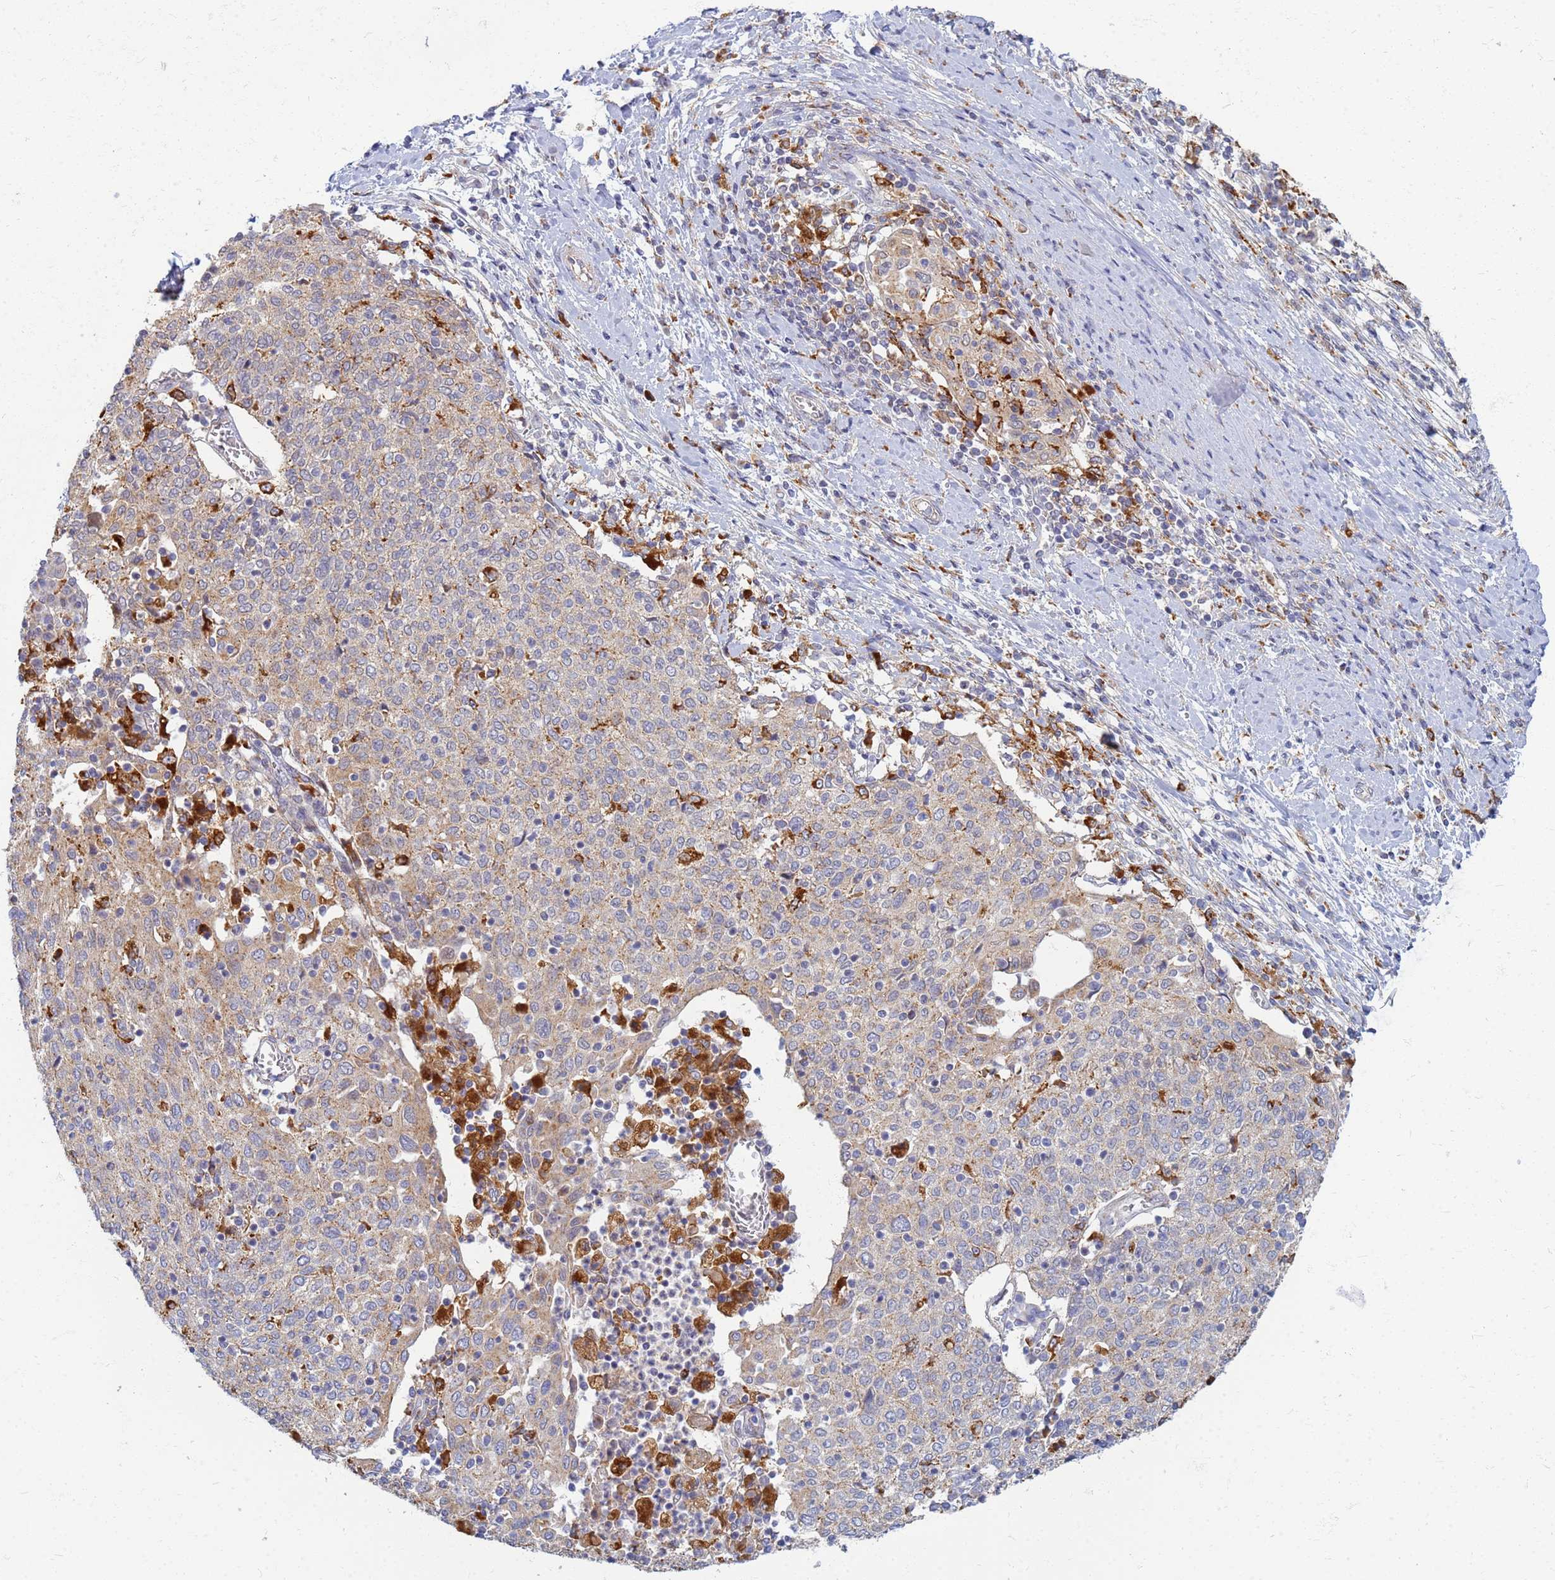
{"staining": {"intensity": "weak", "quantity": ">75%", "location": "cytoplasmic/membranous"}, "tissue": "cervical cancer", "cell_type": "Tumor cells", "image_type": "cancer", "snomed": [{"axis": "morphology", "description": "Squamous cell carcinoma, NOS"}, {"axis": "topography", "description": "Cervix"}], "caption": "Immunohistochemistry of cervical cancer (squamous cell carcinoma) demonstrates low levels of weak cytoplasmic/membranous positivity in approximately >75% of tumor cells. (DAB IHC with brightfield microscopy, high magnification).", "gene": "ATP6V1E1", "patient": {"sex": "female", "age": 52}}